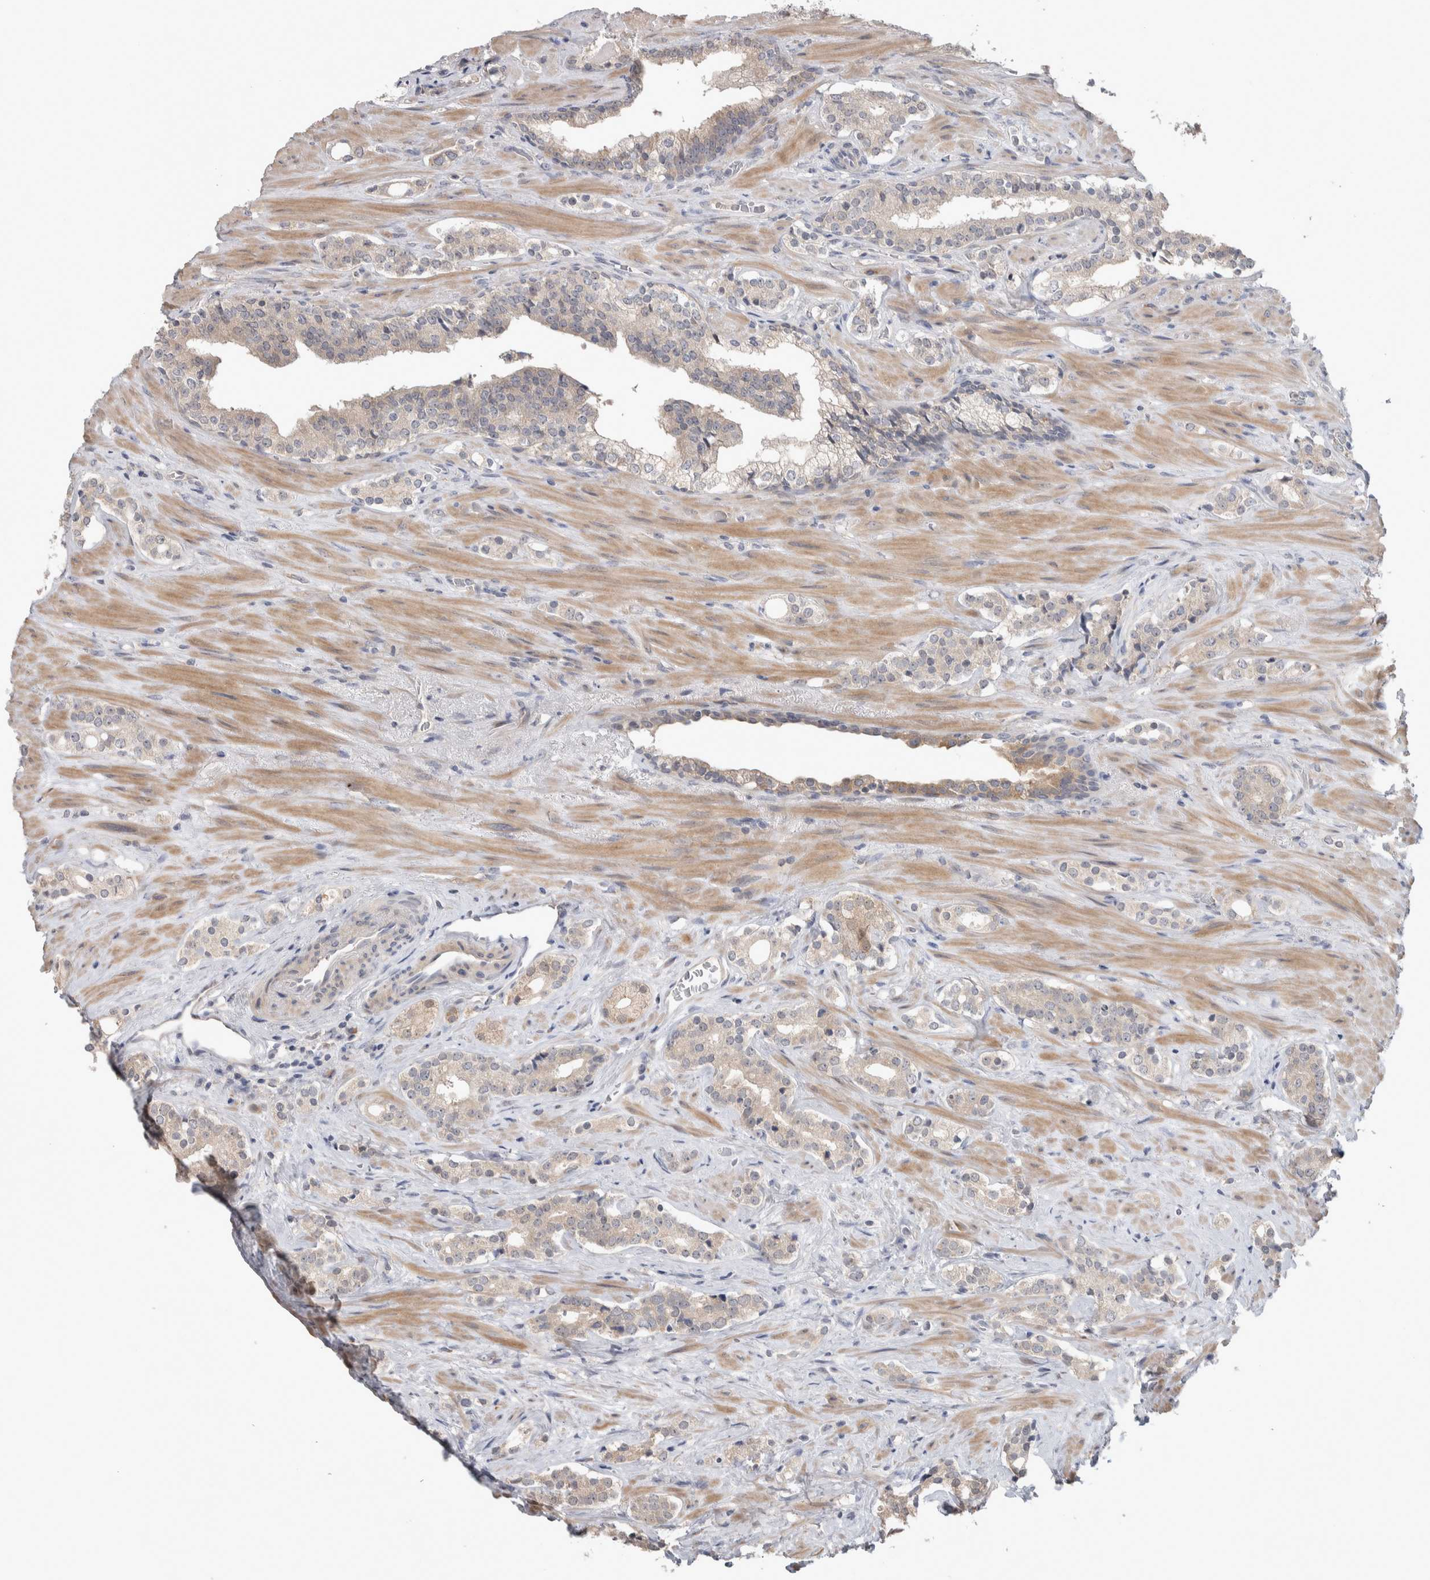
{"staining": {"intensity": "weak", "quantity": "25%-75%", "location": "cytoplasmic/membranous"}, "tissue": "prostate cancer", "cell_type": "Tumor cells", "image_type": "cancer", "snomed": [{"axis": "morphology", "description": "Adenocarcinoma, High grade"}, {"axis": "topography", "description": "Prostate"}], "caption": "High-magnification brightfield microscopy of prostate cancer (adenocarcinoma (high-grade)) stained with DAB (3,3'-diaminobenzidine) (brown) and counterstained with hematoxylin (blue). tumor cells exhibit weak cytoplasmic/membranous staining is present in about25%-75% of cells. Using DAB (brown) and hematoxylin (blue) stains, captured at high magnification using brightfield microscopy.", "gene": "CUL2", "patient": {"sex": "male", "age": 71}}